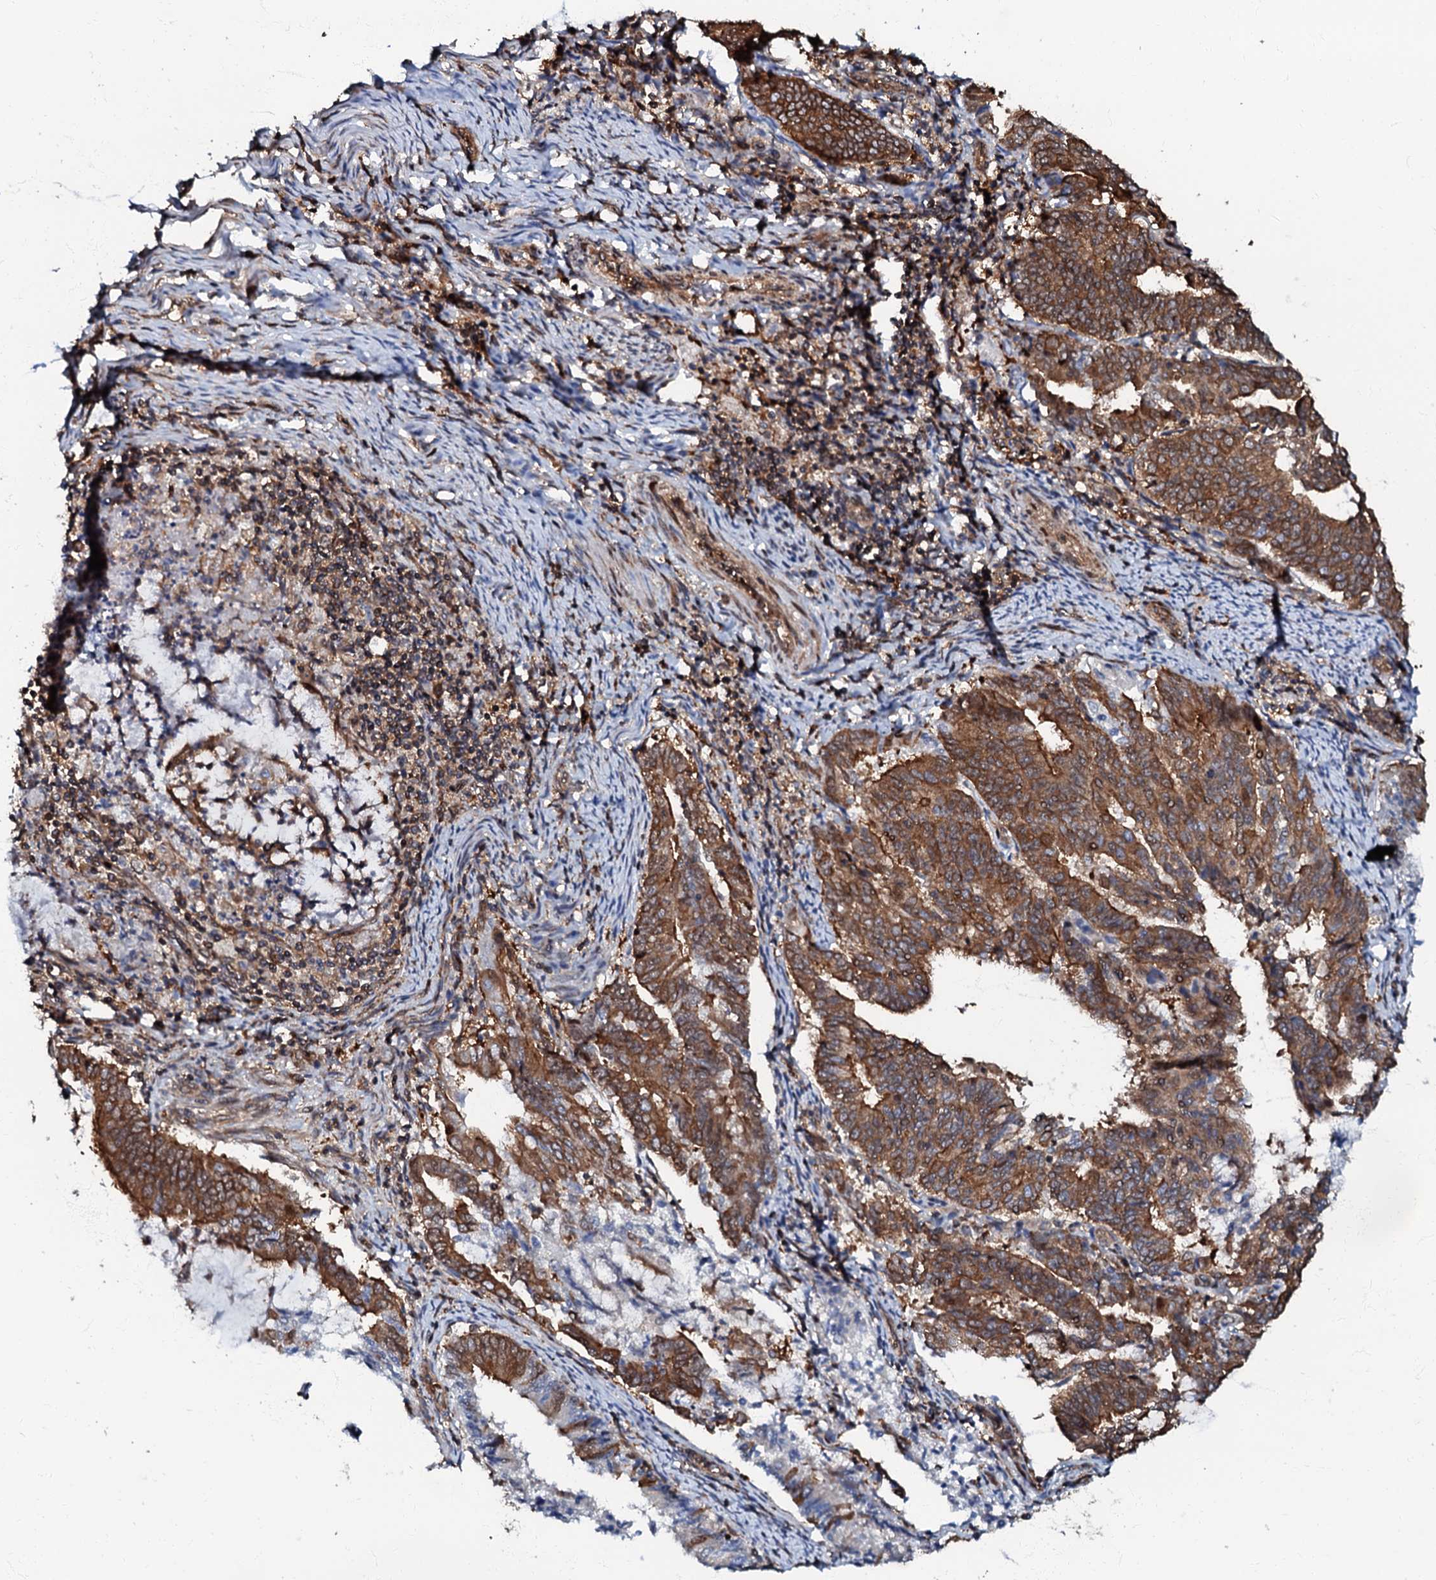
{"staining": {"intensity": "strong", "quantity": ">75%", "location": "cytoplasmic/membranous"}, "tissue": "endometrial cancer", "cell_type": "Tumor cells", "image_type": "cancer", "snomed": [{"axis": "morphology", "description": "Adenocarcinoma, NOS"}, {"axis": "topography", "description": "Endometrium"}], "caption": "Immunohistochemistry (IHC) image of neoplastic tissue: endometrial cancer stained using IHC shows high levels of strong protein expression localized specifically in the cytoplasmic/membranous of tumor cells, appearing as a cytoplasmic/membranous brown color.", "gene": "OSBP", "patient": {"sex": "female", "age": 80}}